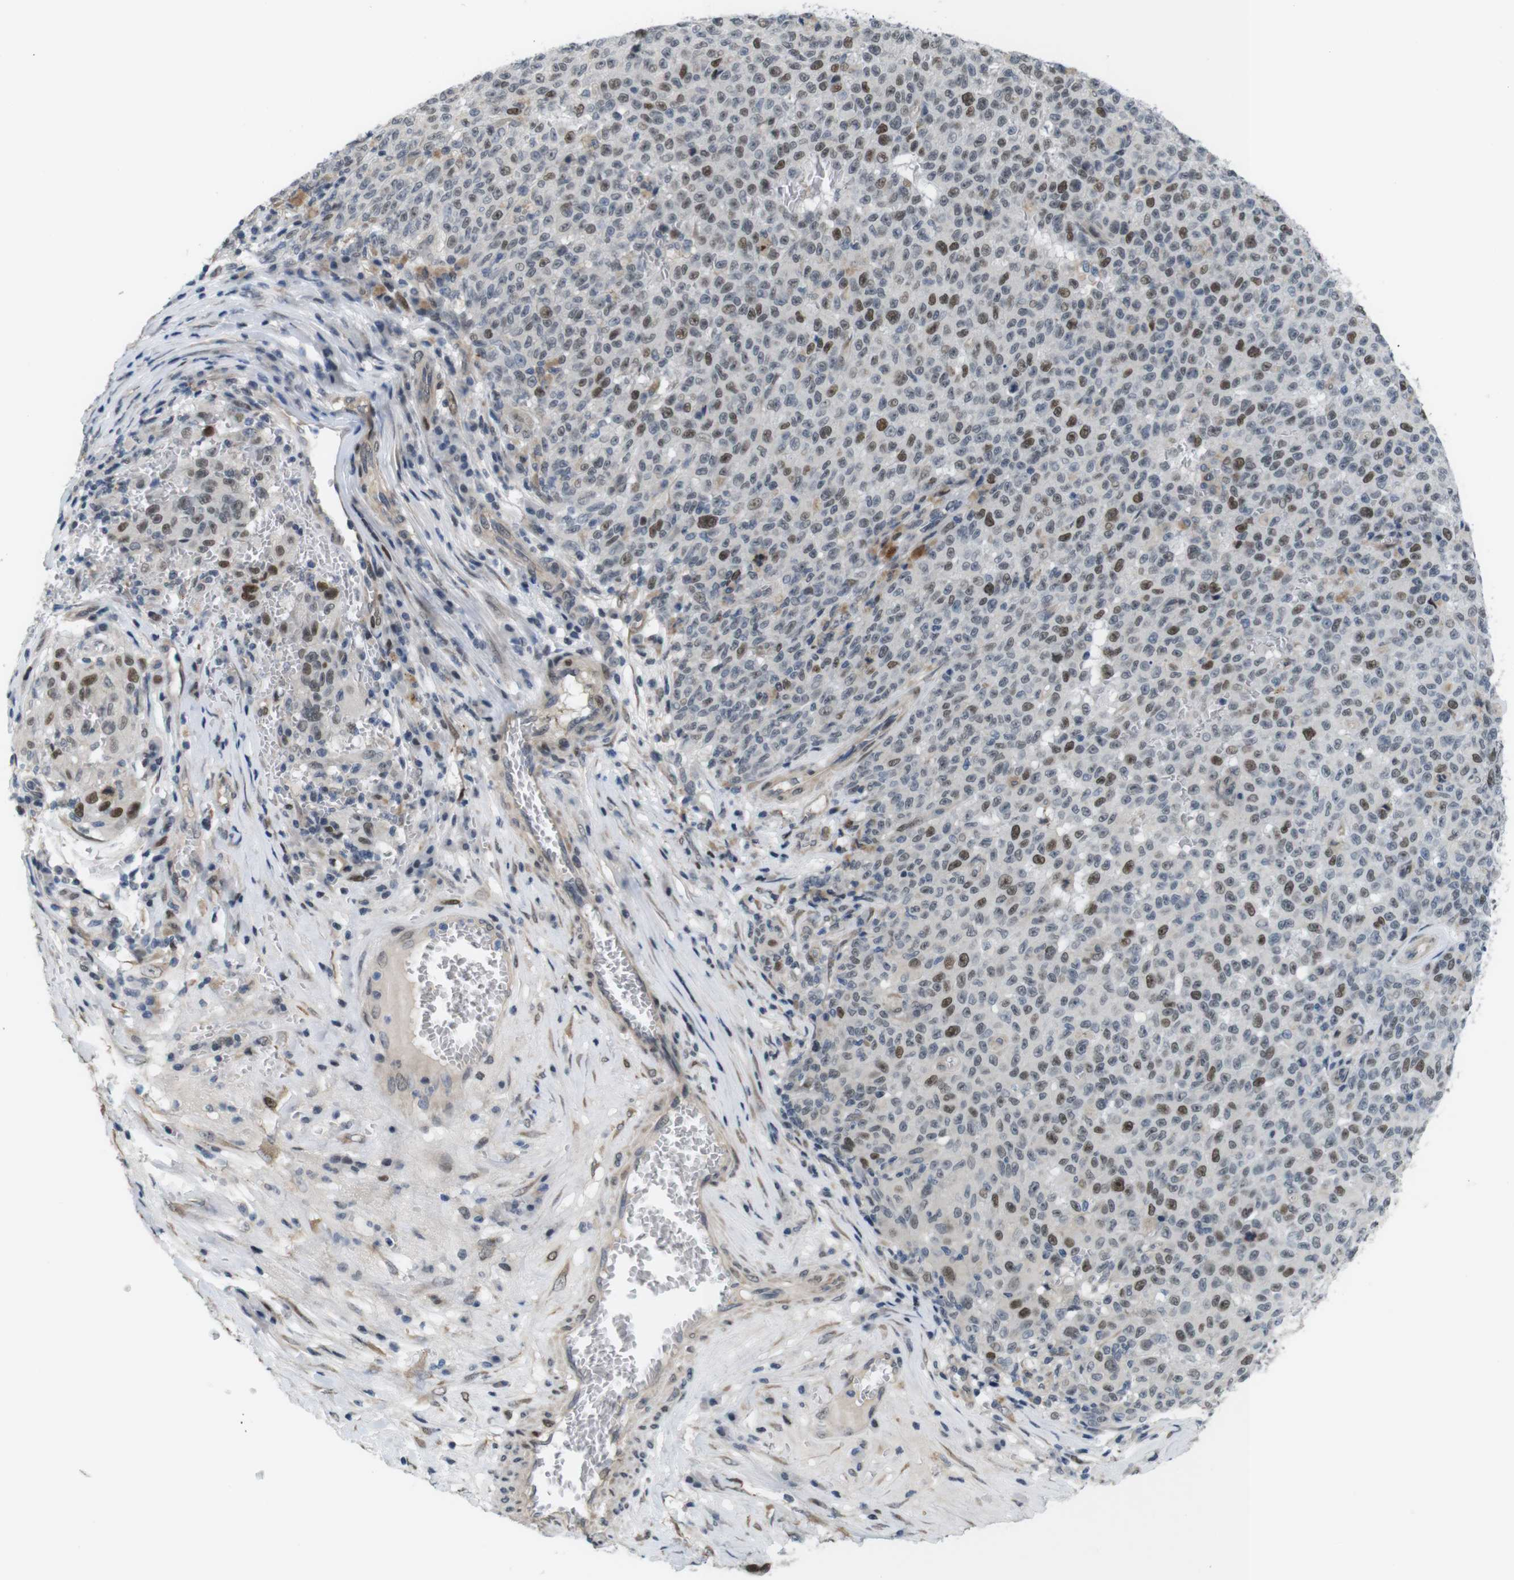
{"staining": {"intensity": "moderate", "quantity": "25%-75%", "location": "nuclear"}, "tissue": "melanoma", "cell_type": "Tumor cells", "image_type": "cancer", "snomed": [{"axis": "morphology", "description": "Malignant melanoma, NOS"}, {"axis": "topography", "description": "Skin"}], "caption": "Protein staining of malignant melanoma tissue shows moderate nuclear staining in approximately 25%-75% of tumor cells.", "gene": "SMCO2", "patient": {"sex": "female", "age": 82}}